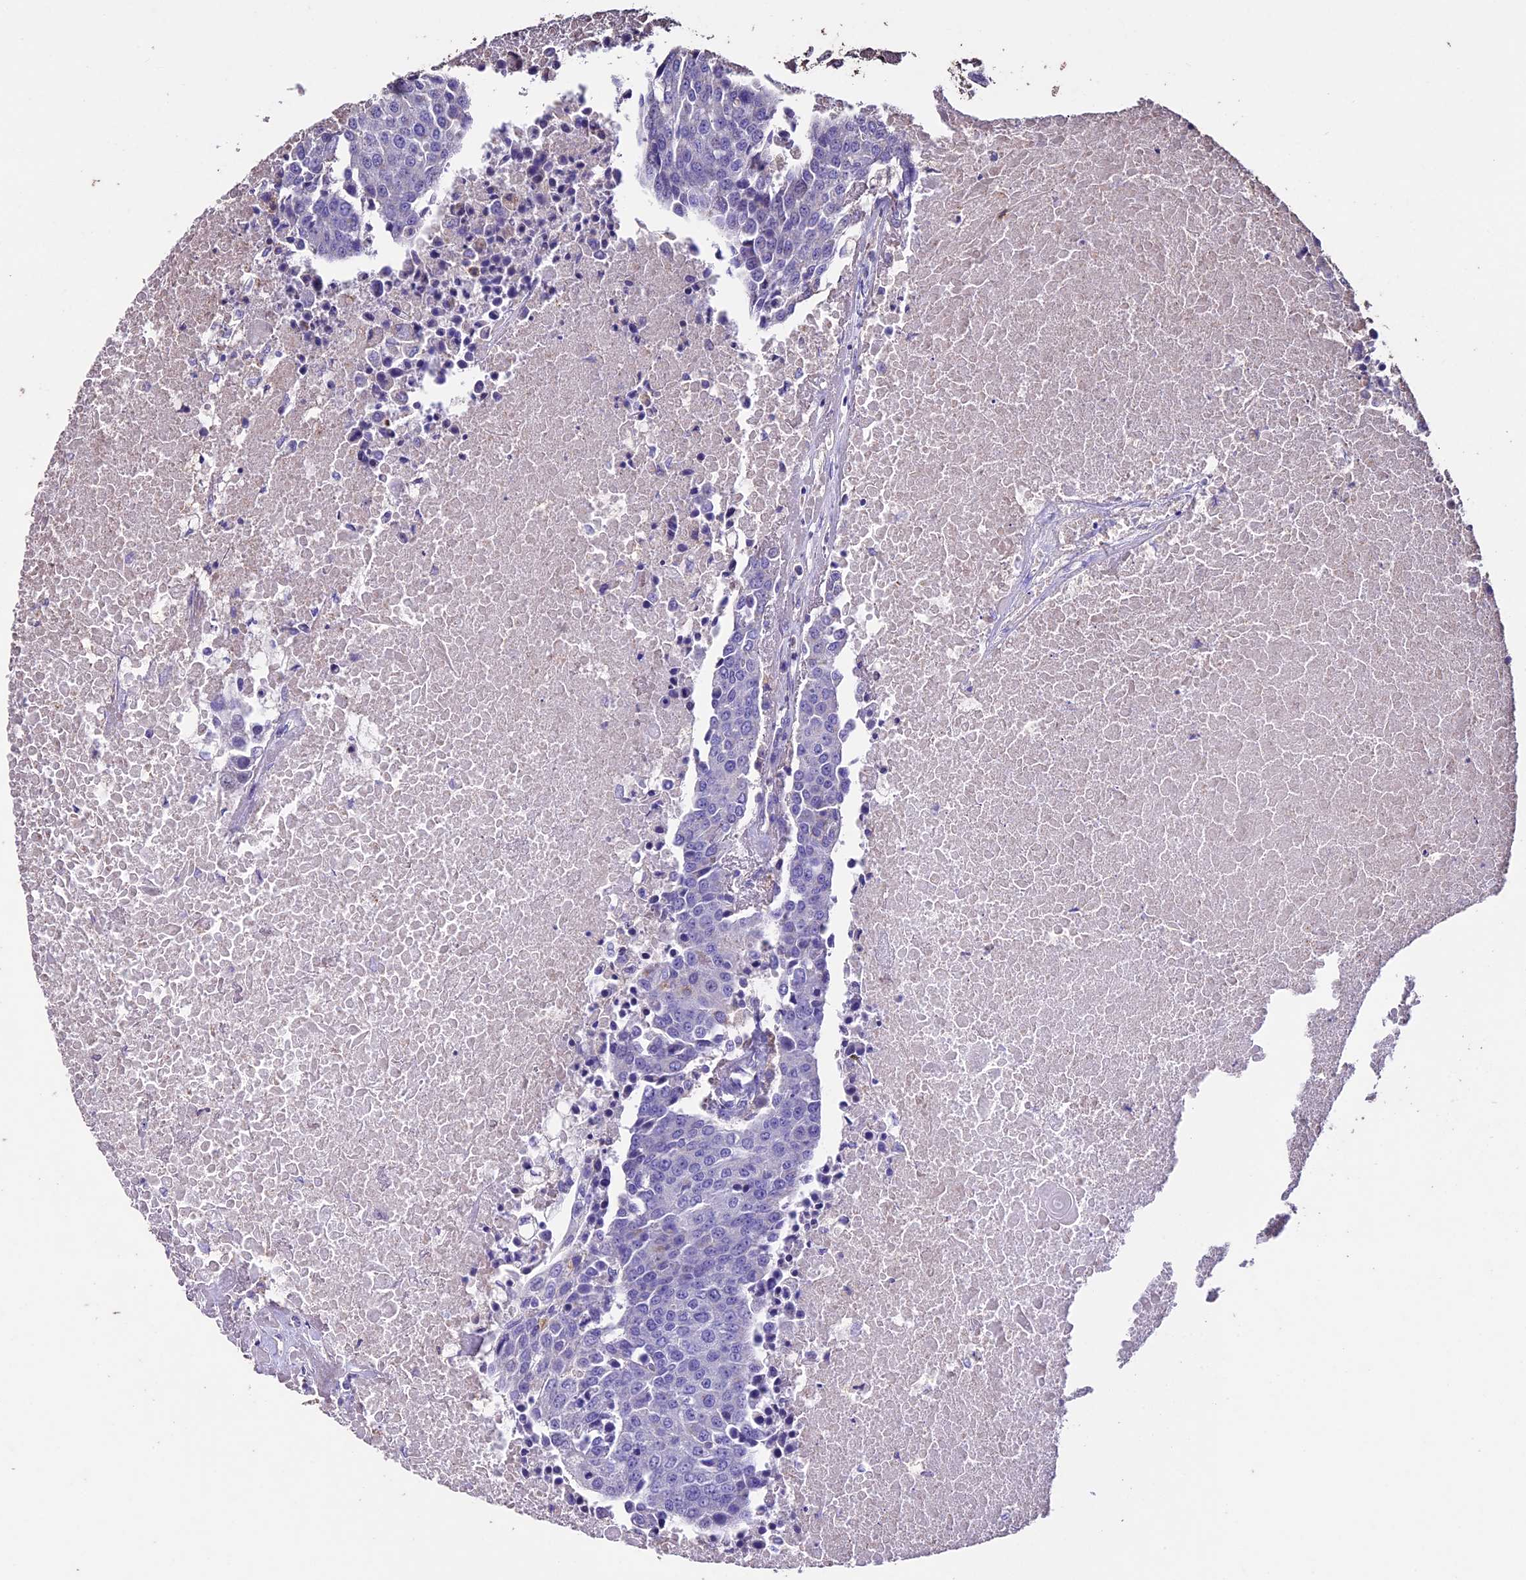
{"staining": {"intensity": "negative", "quantity": "none", "location": "none"}, "tissue": "urothelial cancer", "cell_type": "Tumor cells", "image_type": "cancer", "snomed": [{"axis": "morphology", "description": "Urothelial carcinoma, High grade"}, {"axis": "topography", "description": "Urinary bladder"}], "caption": "High power microscopy histopathology image of an immunohistochemistry photomicrograph of urothelial cancer, revealing no significant expression in tumor cells.", "gene": "USB1", "patient": {"sex": "female", "age": 85}}